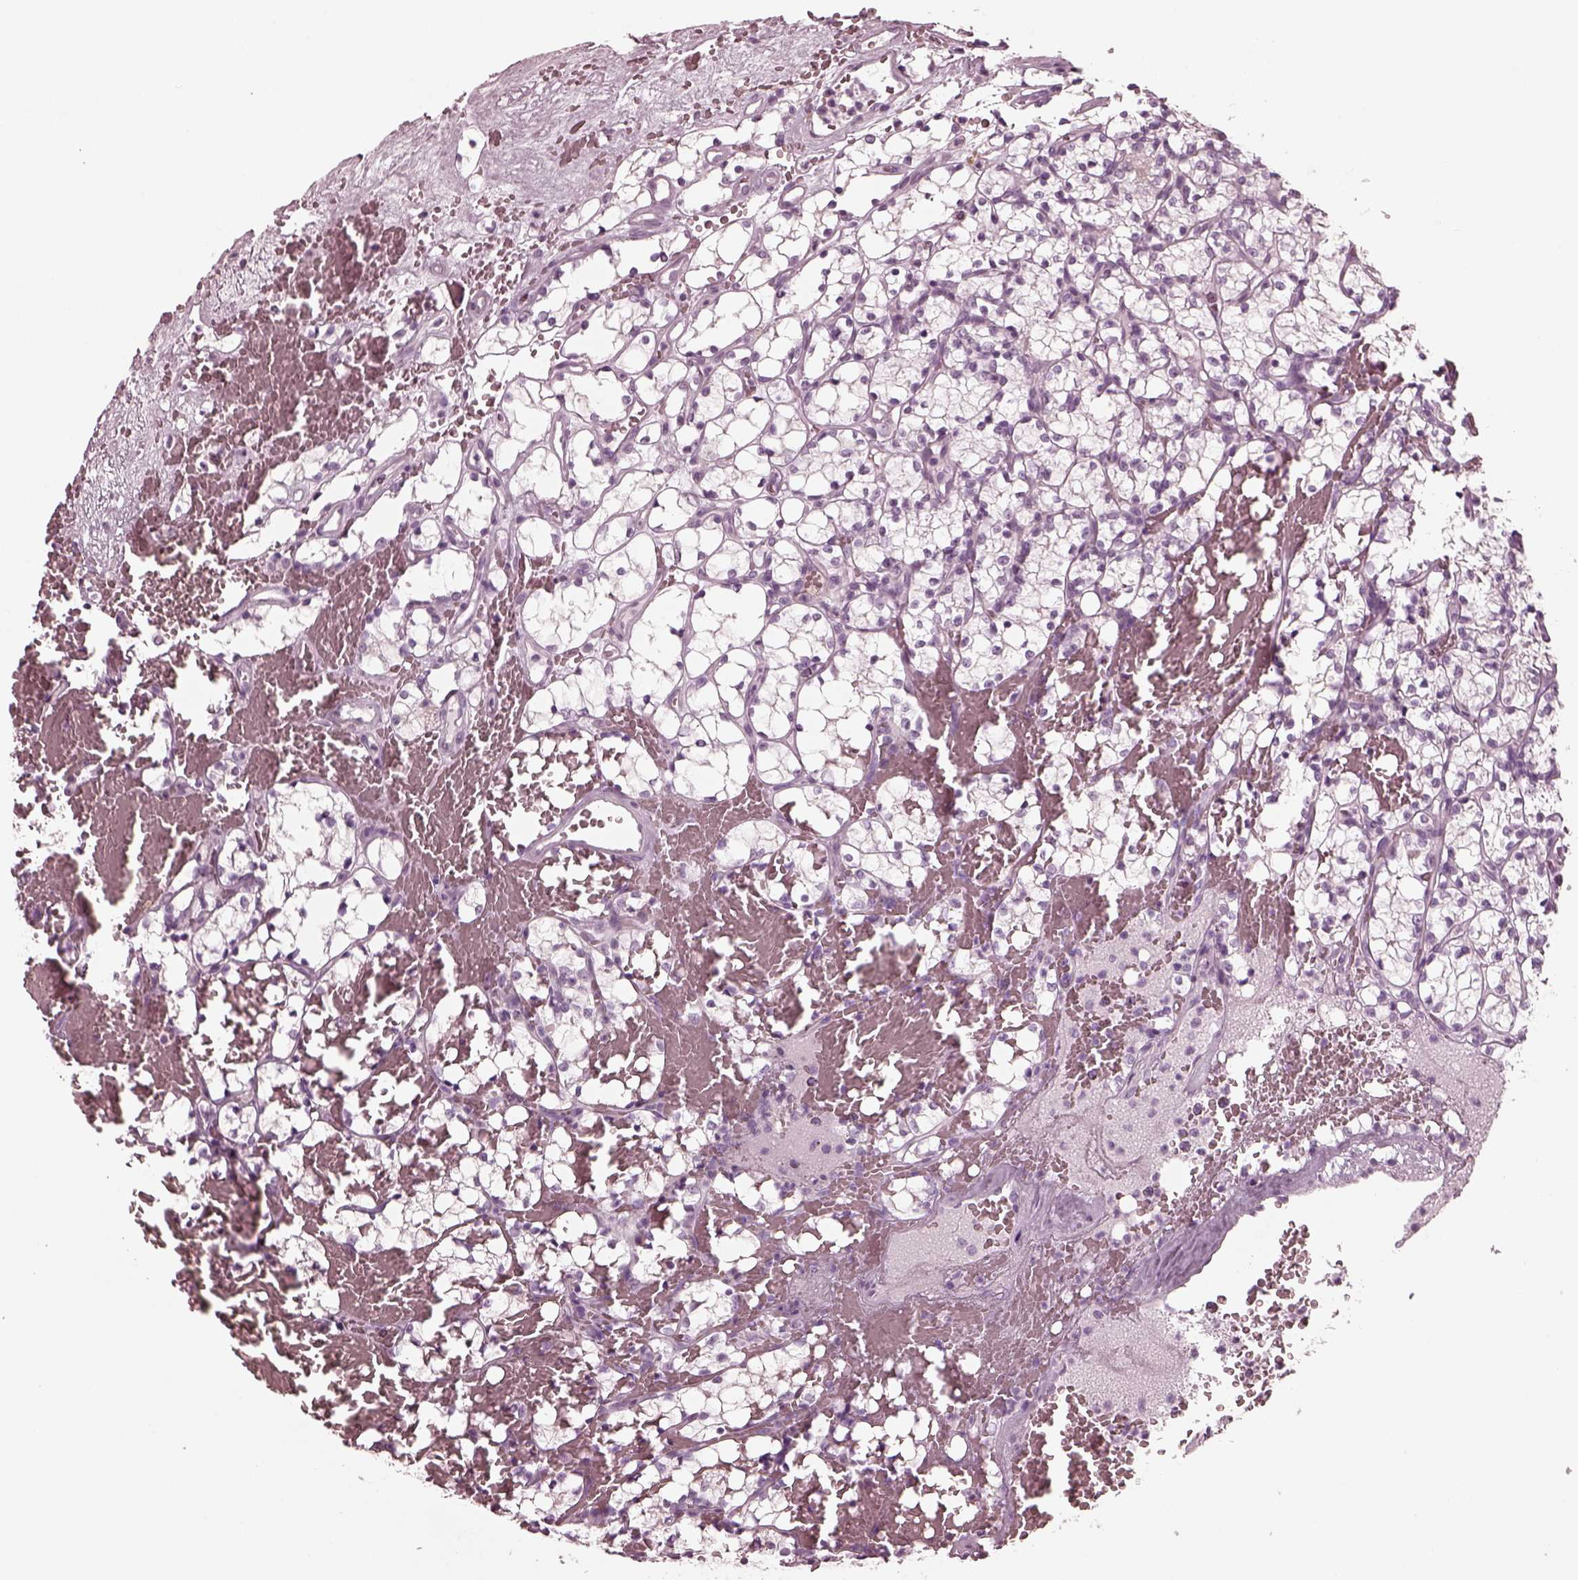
{"staining": {"intensity": "negative", "quantity": "none", "location": "none"}, "tissue": "renal cancer", "cell_type": "Tumor cells", "image_type": "cancer", "snomed": [{"axis": "morphology", "description": "Adenocarcinoma, NOS"}, {"axis": "topography", "description": "Kidney"}], "caption": "High power microscopy histopathology image of an IHC photomicrograph of renal adenocarcinoma, revealing no significant positivity in tumor cells. The staining is performed using DAB brown chromogen with nuclei counter-stained in using hematoxylin.", "gene": "GRM6", "patient": {"sex": "female", "age": 69}}